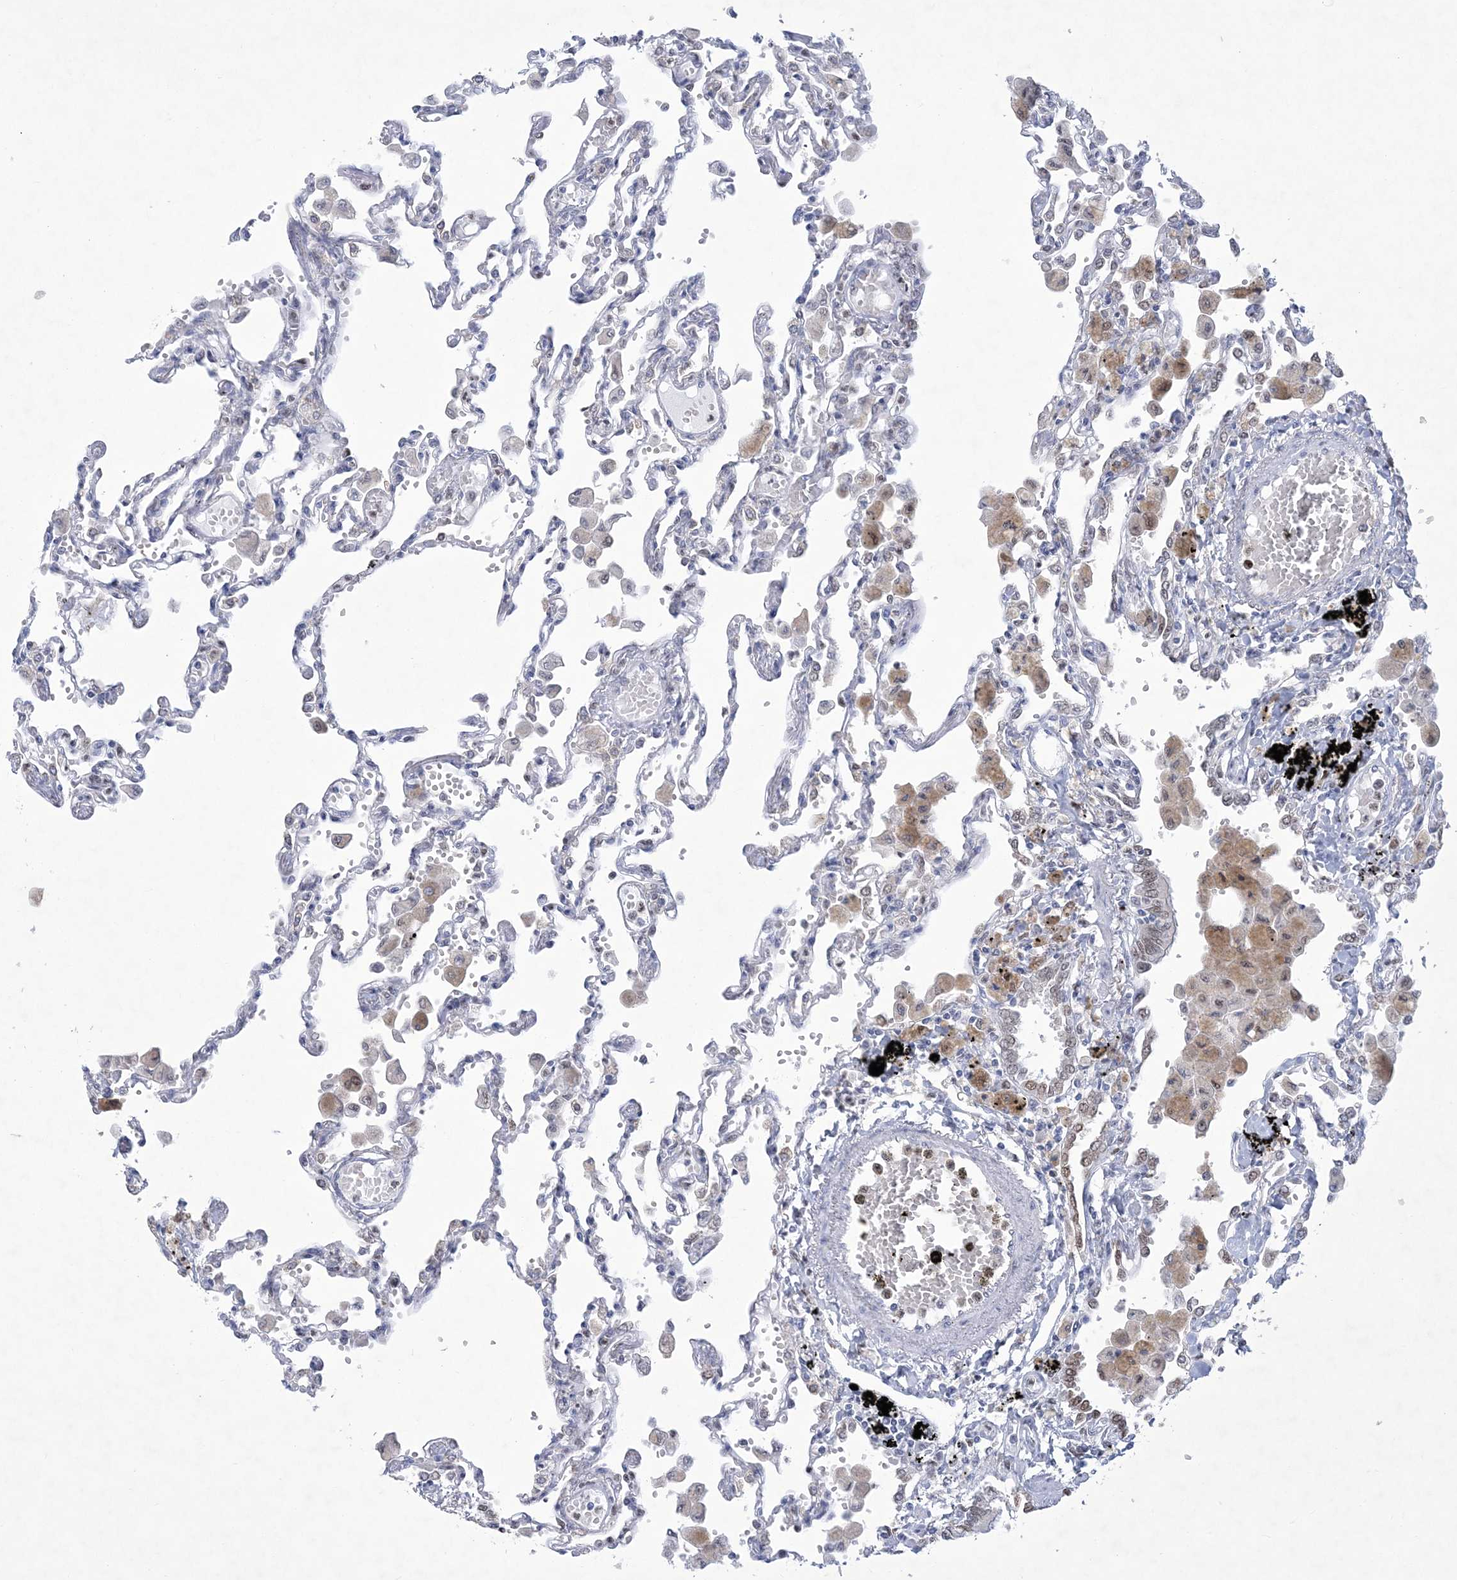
{"staining": {"intensity": "negative", "quantity": "none", "location": "none"}, "tissue": "lung", "cell_type": "Alveolar cells", "image_type": "normal", "snomed": [{"axis": "morphology", "description": "Normal tissue, NOS"}, {"axis": "topography", "description": "Bronchus"}, {"axis": "topography", "description": "Lung"}], "caption": "Lung stained for a protein using immunohistochemistry shows no positivity alveolar cells.", "gene": "WDR27", "patient": {"sex": "female", "age": 49}}